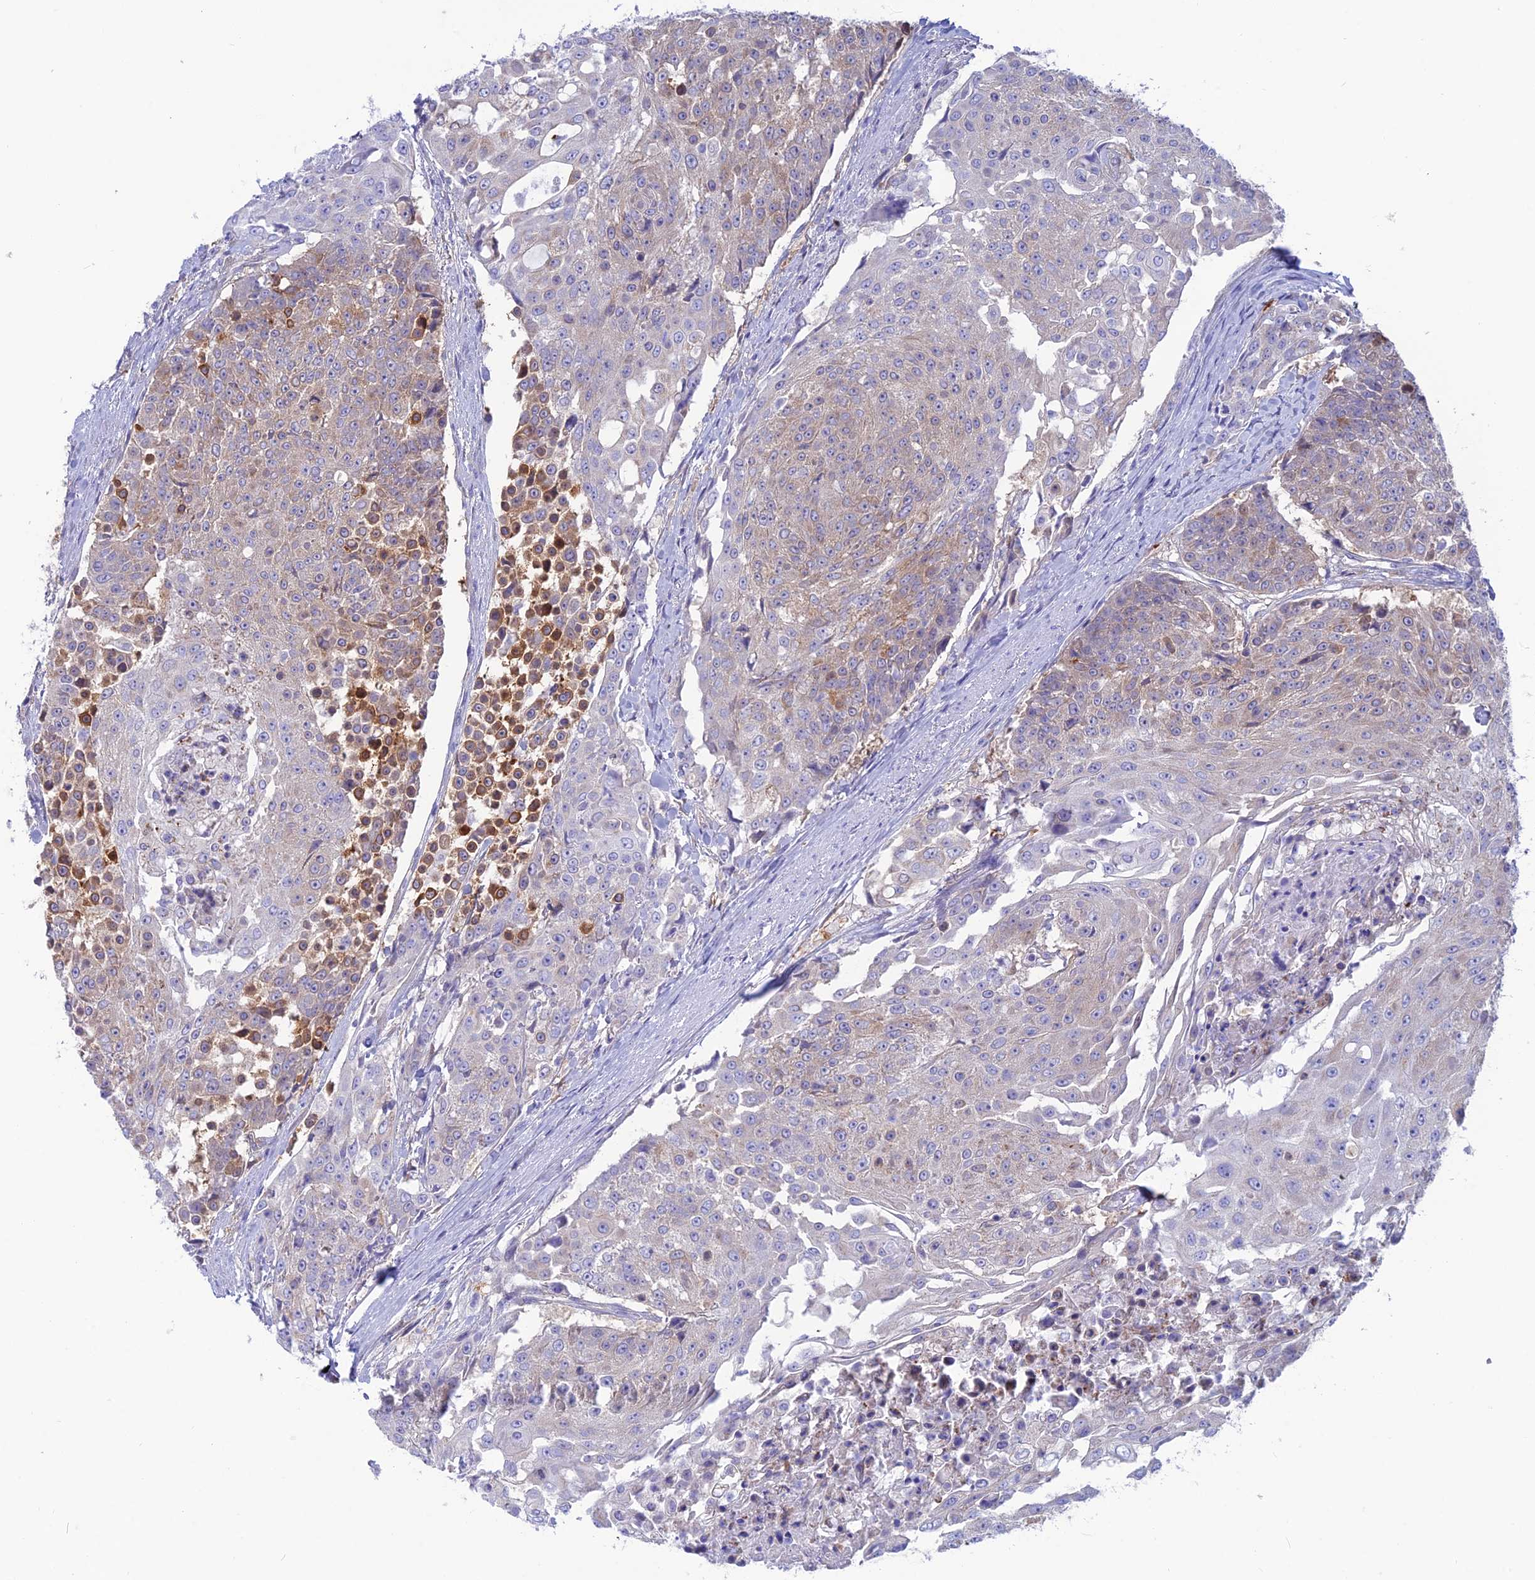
{"staining": {"intensity": "moderate", "quantity": "<25%", "location": "cytoplasmic/membranous"}, "tissue": "urothelial cancer", "cell_type": "Tumor cells", "image_type": "cancer", "snomed": [{"axis": "morphology", "description": "Urothelial carcinoma, High grade"}, {"axis": "topography", "description": "Urinary bladder"}], "caption": "An immunohistochemistry photomicrograph of tumor tissue is shown. Protein staining in brown highlights moderate cytoplasmic/membranous positivity in high-grade urothelial carcinoma within tumor cells.", "gene": "LZTFL1", "patient": {"sex": "female", "age": 63}}